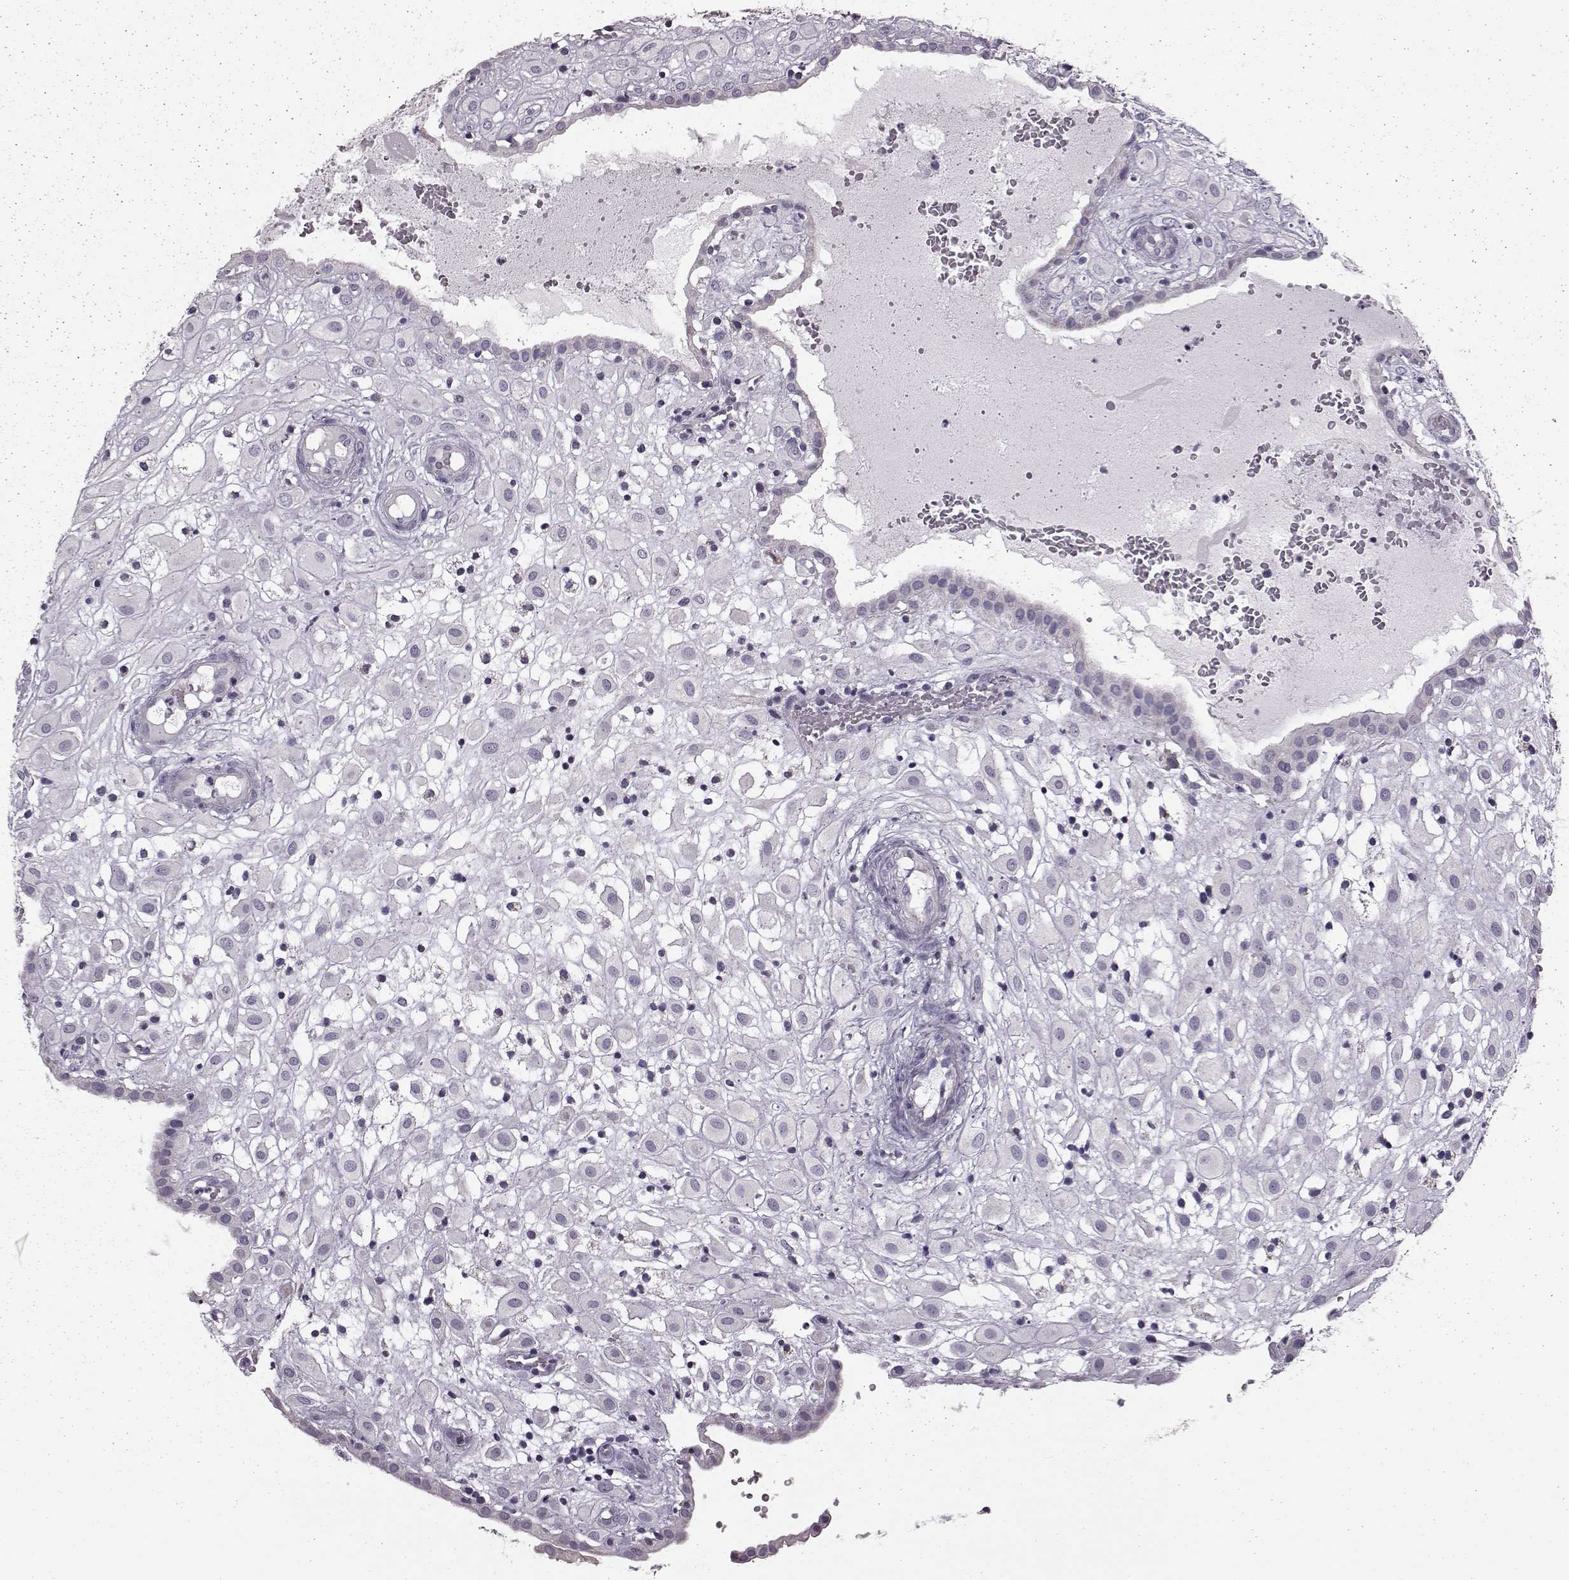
{"staining": {"intensity": "negative", "quantity": "none", "location": "none"}, "tissue": "placenta", "cell_type": "Decidual cells", "image_type": "normal", "snomed": [{"axis": "morphology", "description": "Normal tissue, NOS"}, {"axis": "topography", "description": "Placenta"}], "caption": "High power microscopy histopathology image of an immunohistochemistry (IHC) photomicrograph of benign placenta, revealing no significant staining in decidual cells. The staining is performed using DAB brown chromogen with nuclei counter-stained in using hematoxylin.", "gene": "ATP5MF", "patient": {"sex": "female", "age": 24}}